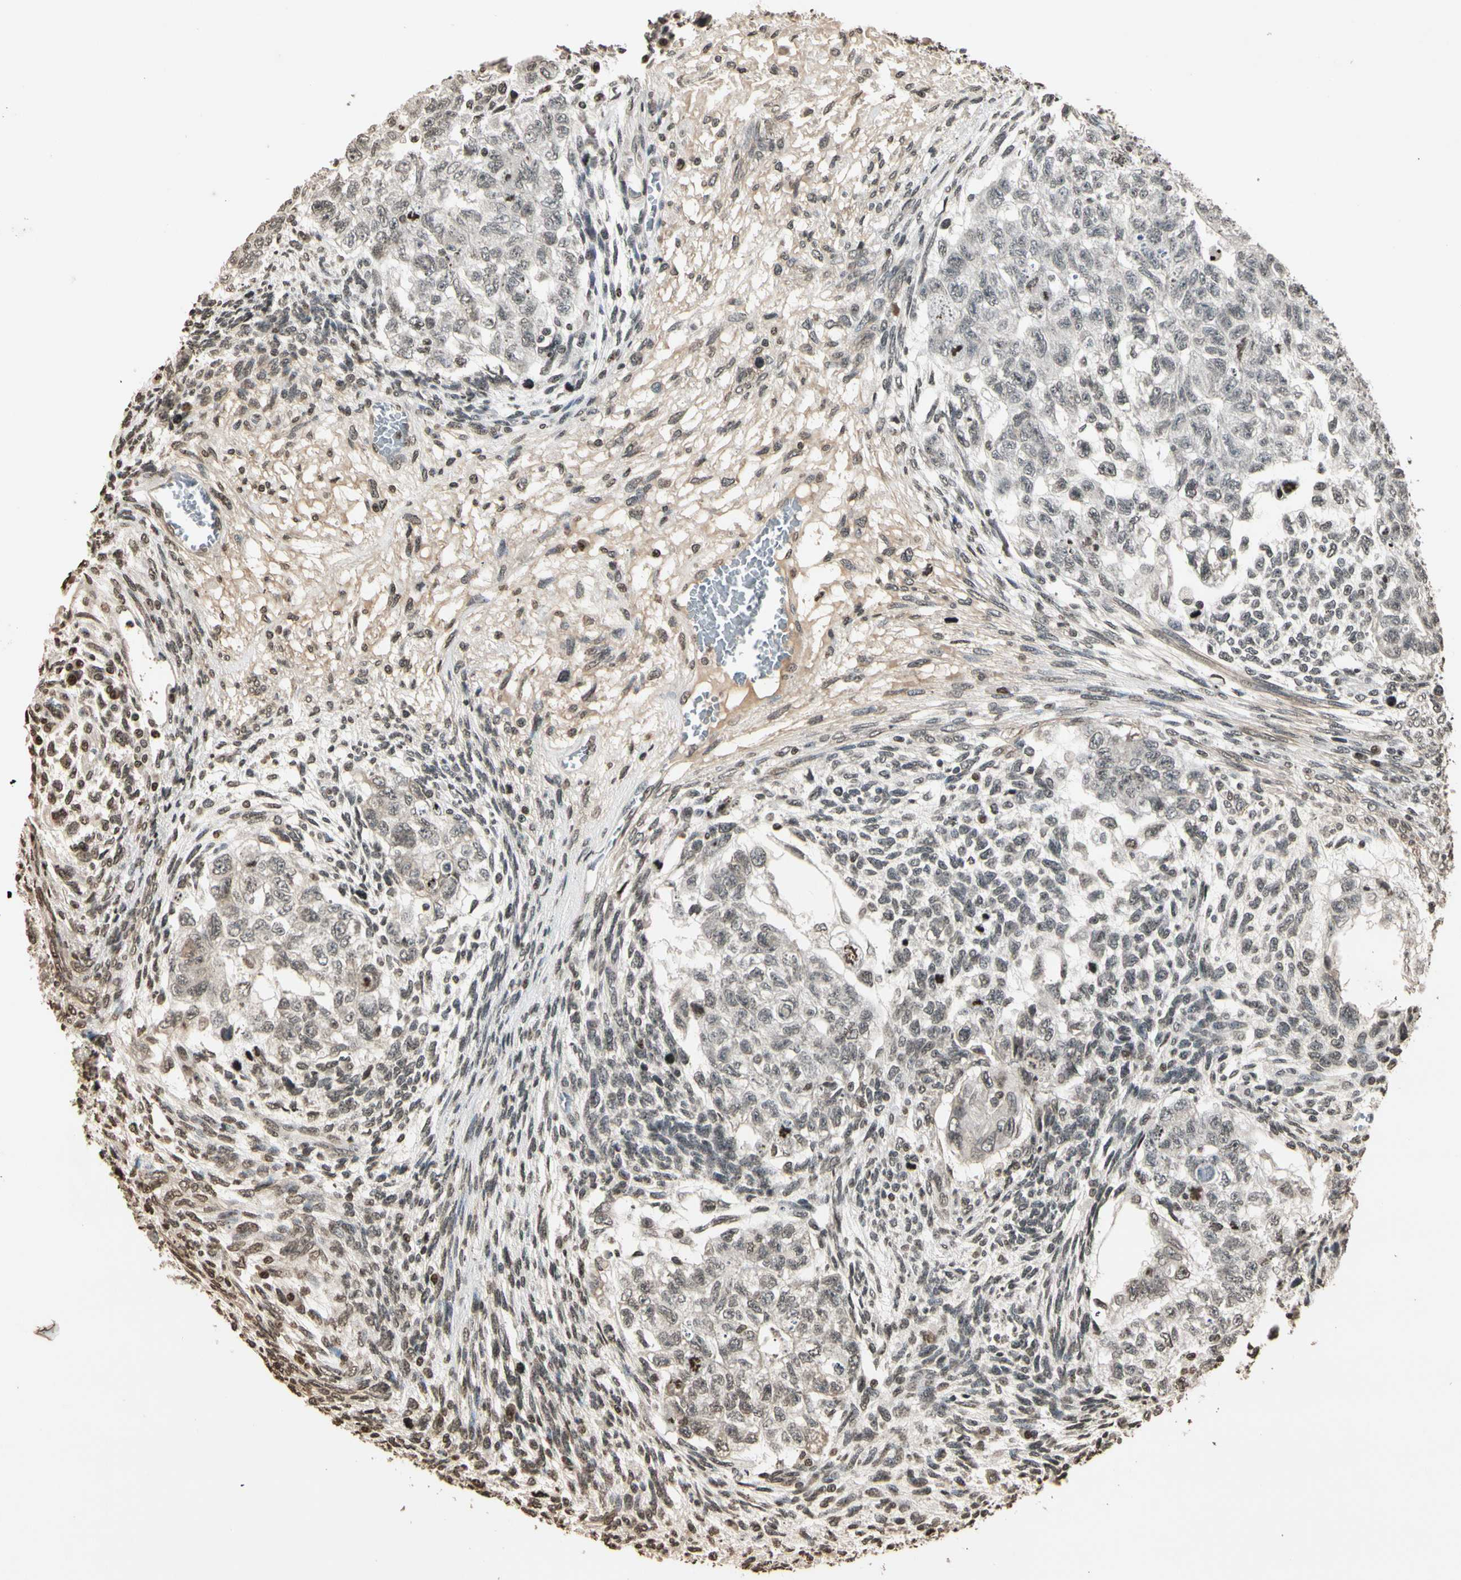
{"staining": {"intensity": "weak", "quantity": "<25%", "location": "nuclear"}, "tissue": "testis cancer", "cell_type": "Tumor cells", "image_type": "cancer", "snomed": [{"axis": "morphology", "description": "Normal tissue, NOS"}, {"axis": "morphology", "description": "Carcinoma, Embryonal, NOS"}, {"axis": "topography", "description": "Testis"}], "caption": "A photomicrograph of embryonal carcinoma (testis) stained for a protein shows no brown staining in tumor cells.", "gene": "TOP1", "patient": {"sex": "male", "age": 36}}